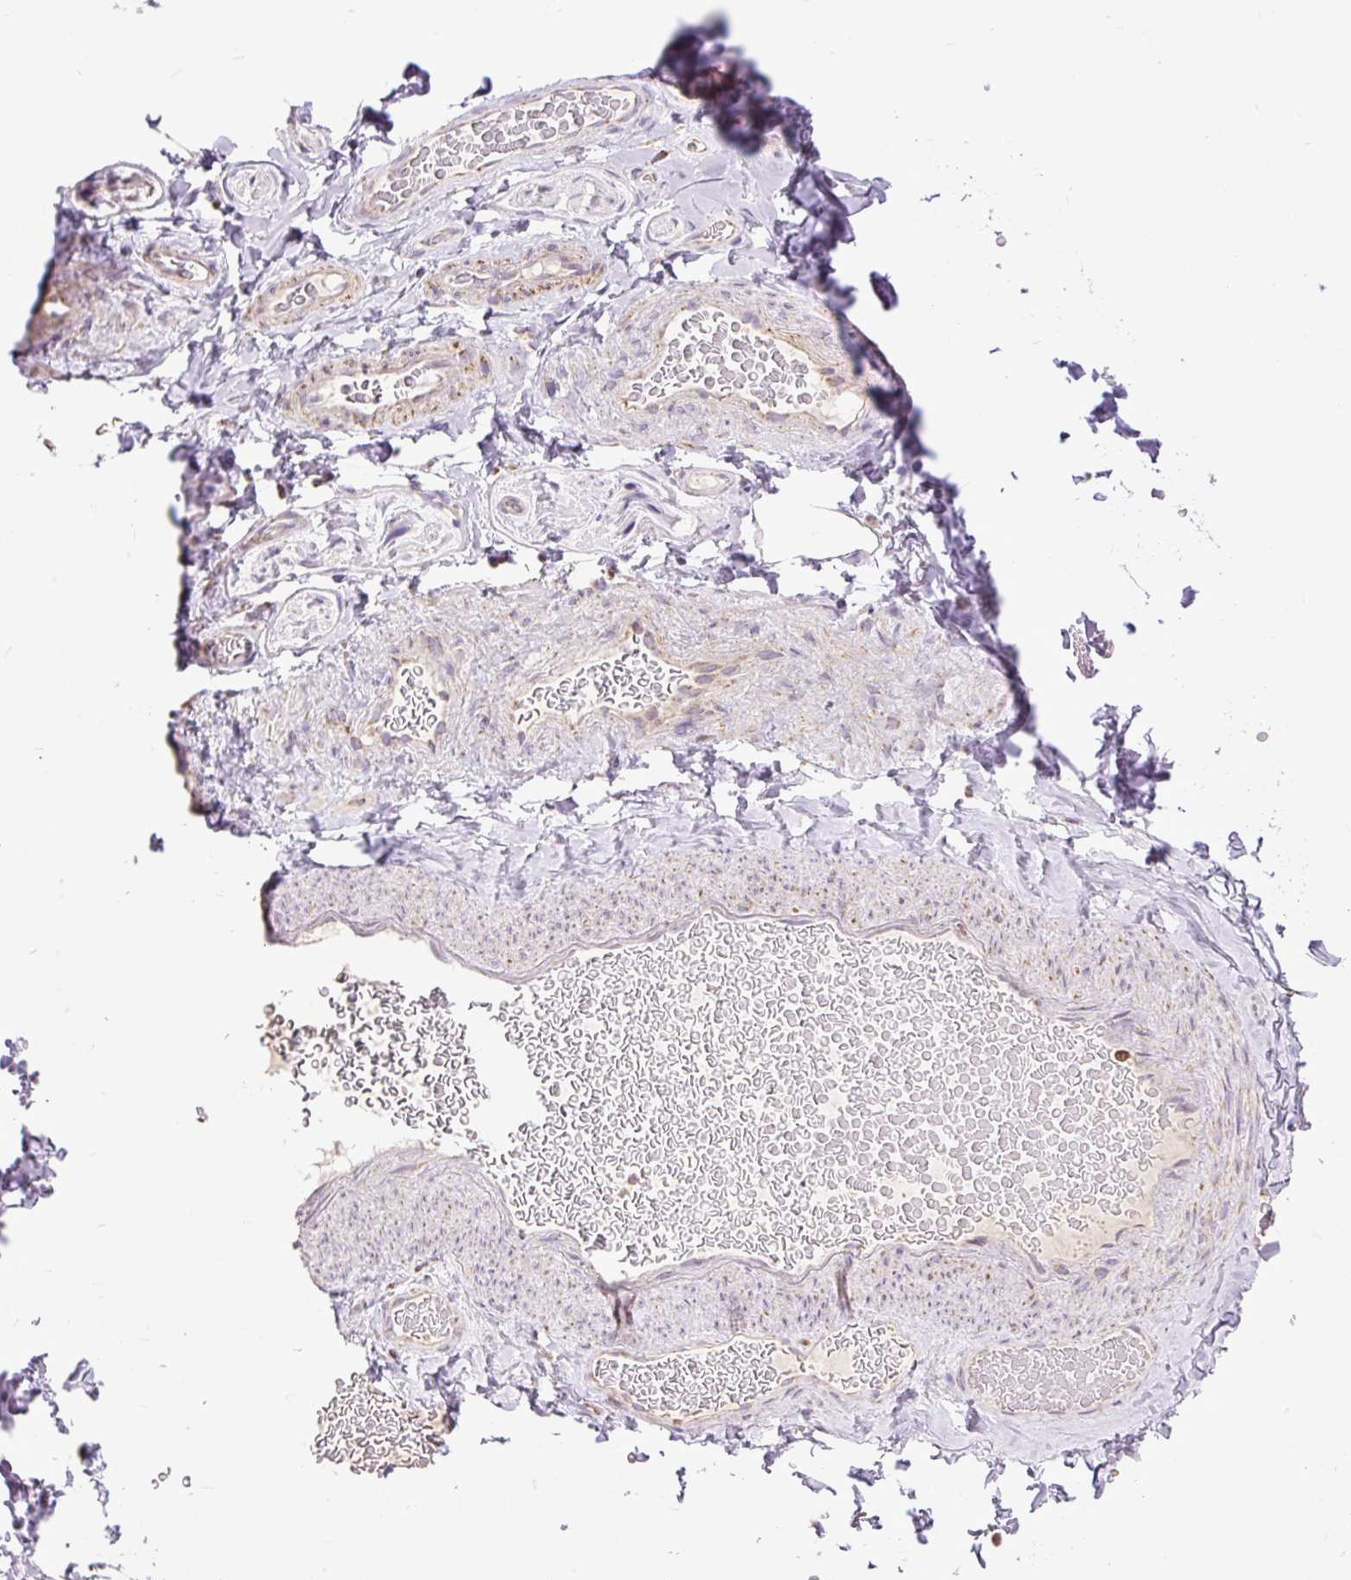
{"staining": {"intensity": "negative", "quantity": "none", "location": "none"}, "tissue": "adipose tissue", "cell_type": "Adipocytes", "image_type": "normal", "snomed": [{"axis": "morphology", "description": "Normal tissue, NOS"}, {"axis": "topography", "description": "Vascular tissue"}, {"axis": "topography", "description": "Peripheral nerve tissue"}], "caption": "DAB (3,3'-diaminobenzidine) immunohistochemical staining of benign human adipose tissue displays no significant expression in adipocytes. Brightfield microscopy of immunohistochemistry stained with DAB (brown) and hematoxylin (blue), captured at high magnification.", "gene": "TM2D3", "patient": {"sex": "male", "age": 41}}